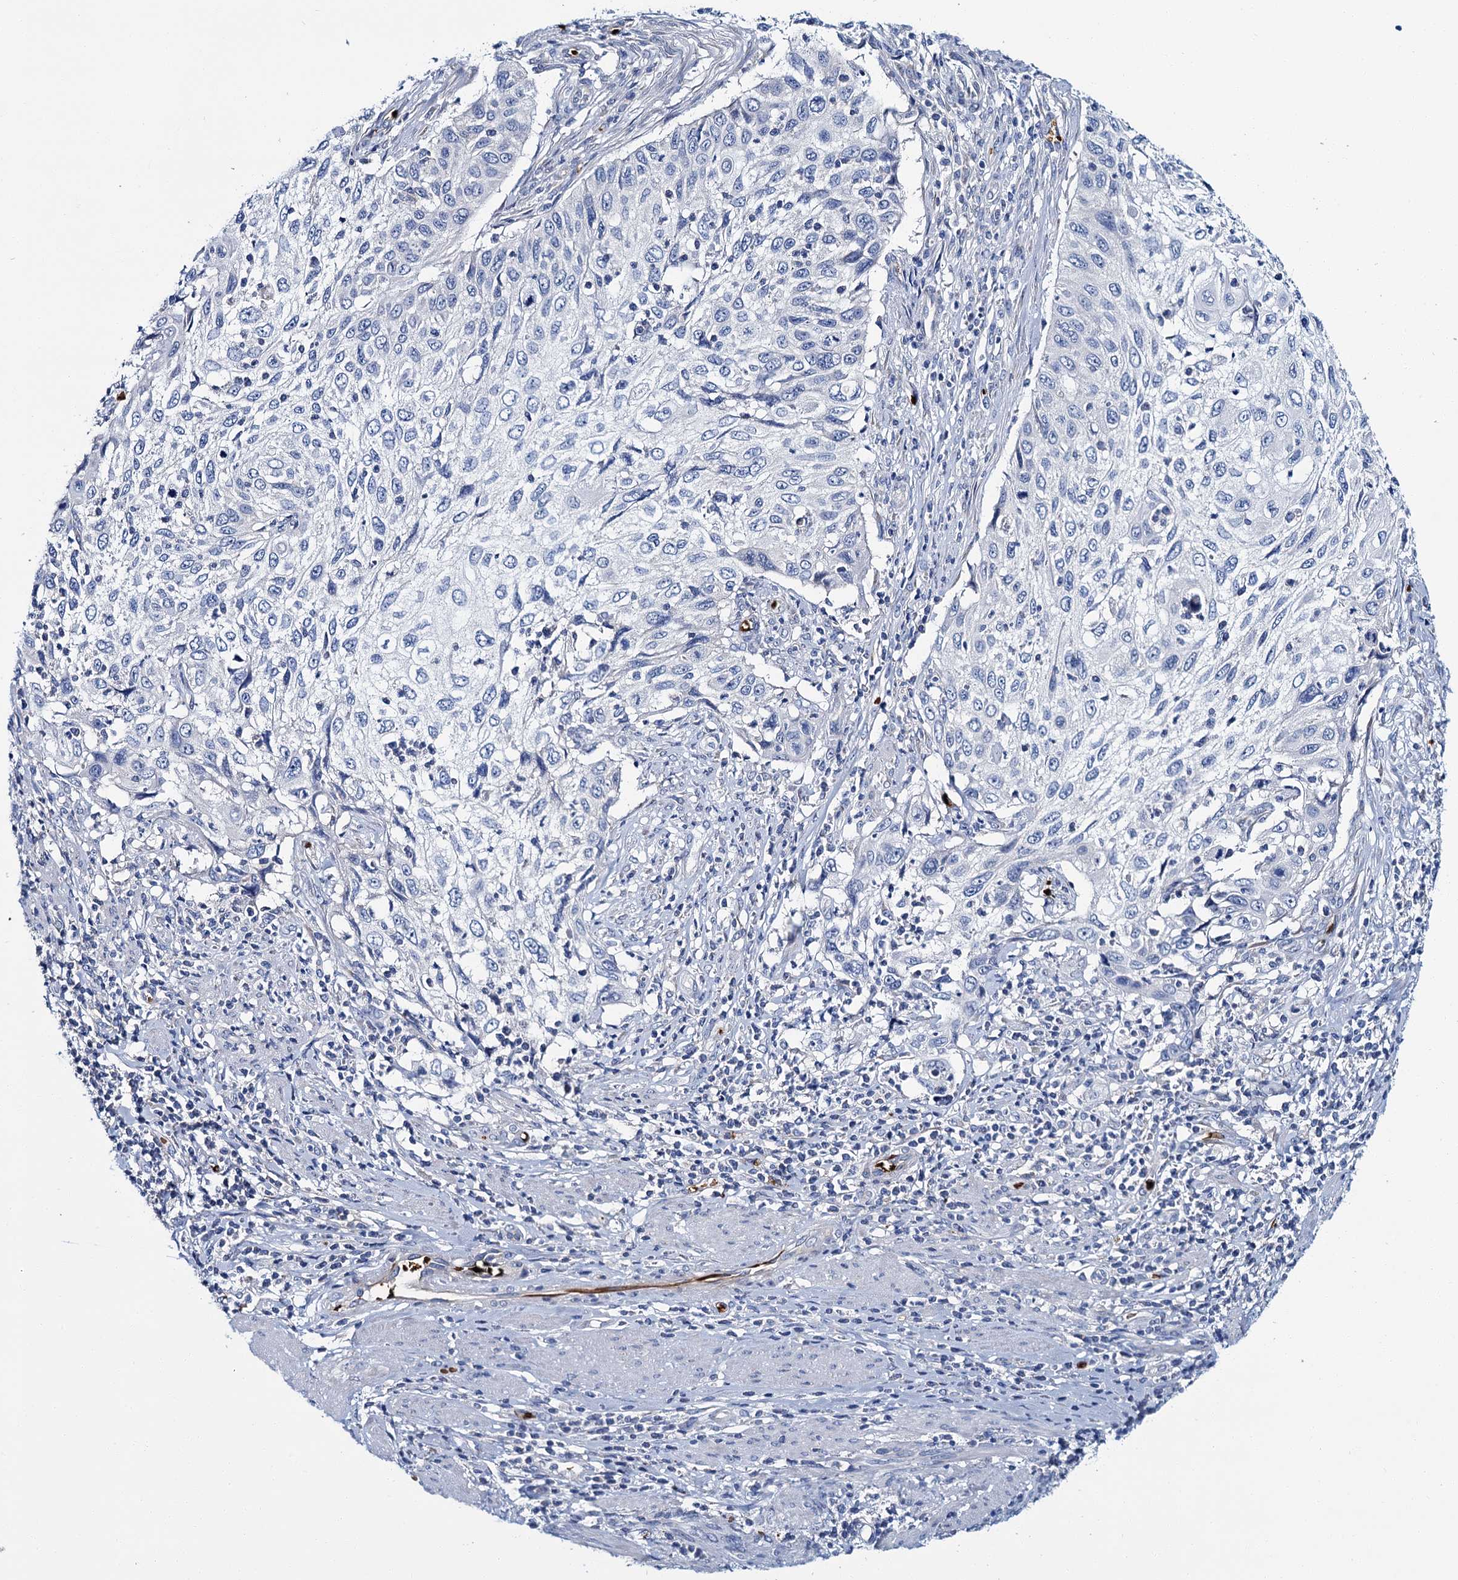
{"staining": {"intensity": "negative", "quantity": "none", "location": "none"}, "tissue": "cervical cancer", "cell_type": "Tumor cells", "image_type": "cancer", "snomed": [{"axis": "morphology", "description": "Squamous cell carcinoma, NOS"}, {"axis": "topography", "description": "Cervix"}], "caption": "Immunohistochemistry micrograph of neoplastic tissue: cervical cancer stained with DAB (3,3'-diaminobenzidine) displays no significant protein expression in tumor cells.", "gene": "ATG2A", "patient": {"sex": "female", "age": 70}}